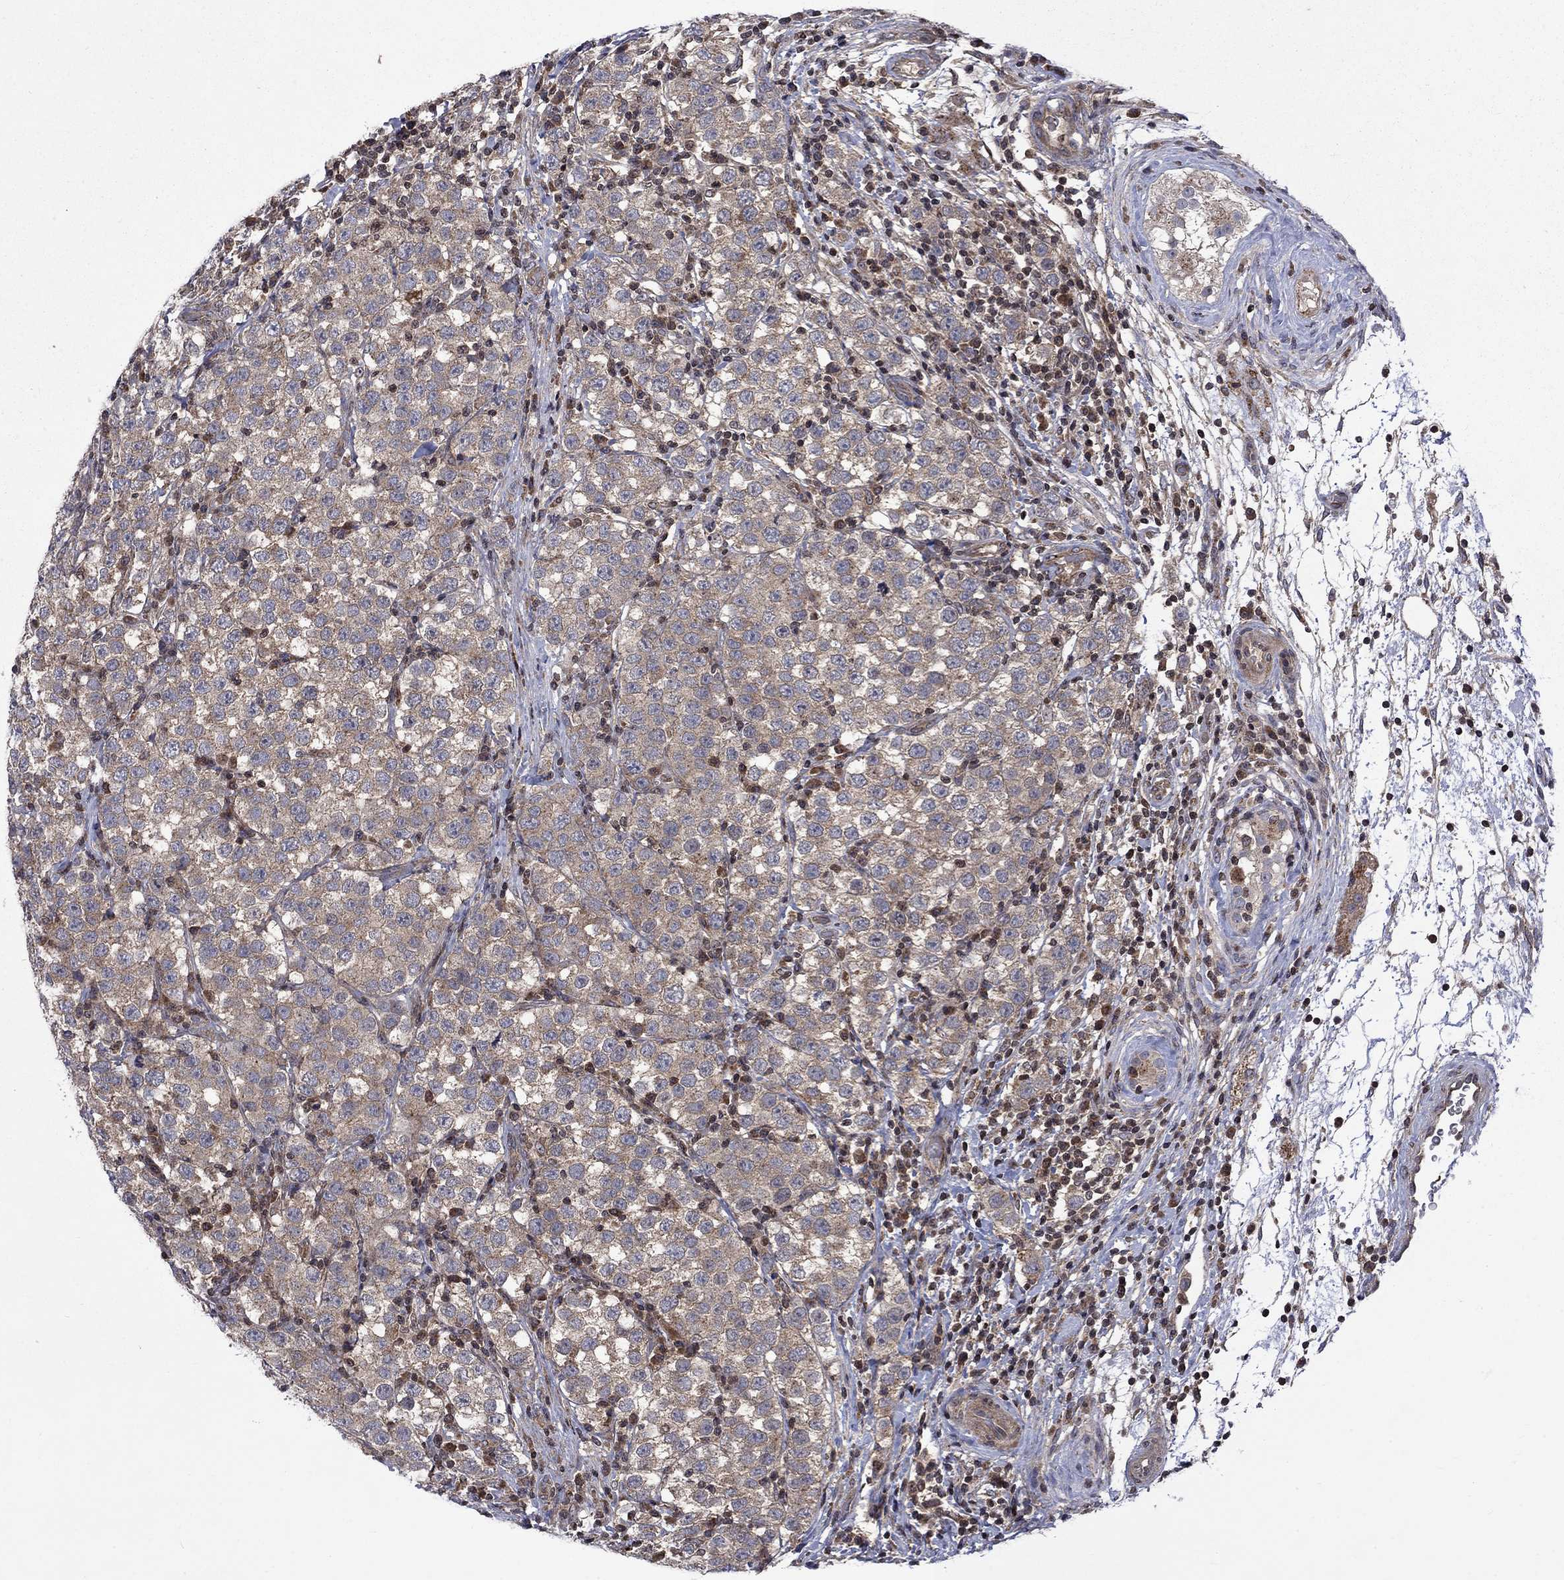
{"staining": {"intensity": "weak", "quantity": ">75%", "location": "cytoplasmic/membranous"}, "tissue": "testis cancer", "cell_type": "Tumor cells", "image_type": "cancer", "snomed": [{"axis": "morphology", "description": "Seminoma, NOS"}, {"axis": "topography", "description": "Testis"}], "caption": "Protein expression analysis of human seminoma (testis) reveals weak cytoplasmic/membranous expression in about >75% of tumor cells.", "gene": "TMEM33", "patient": {"sex": "male", "age": 34}}